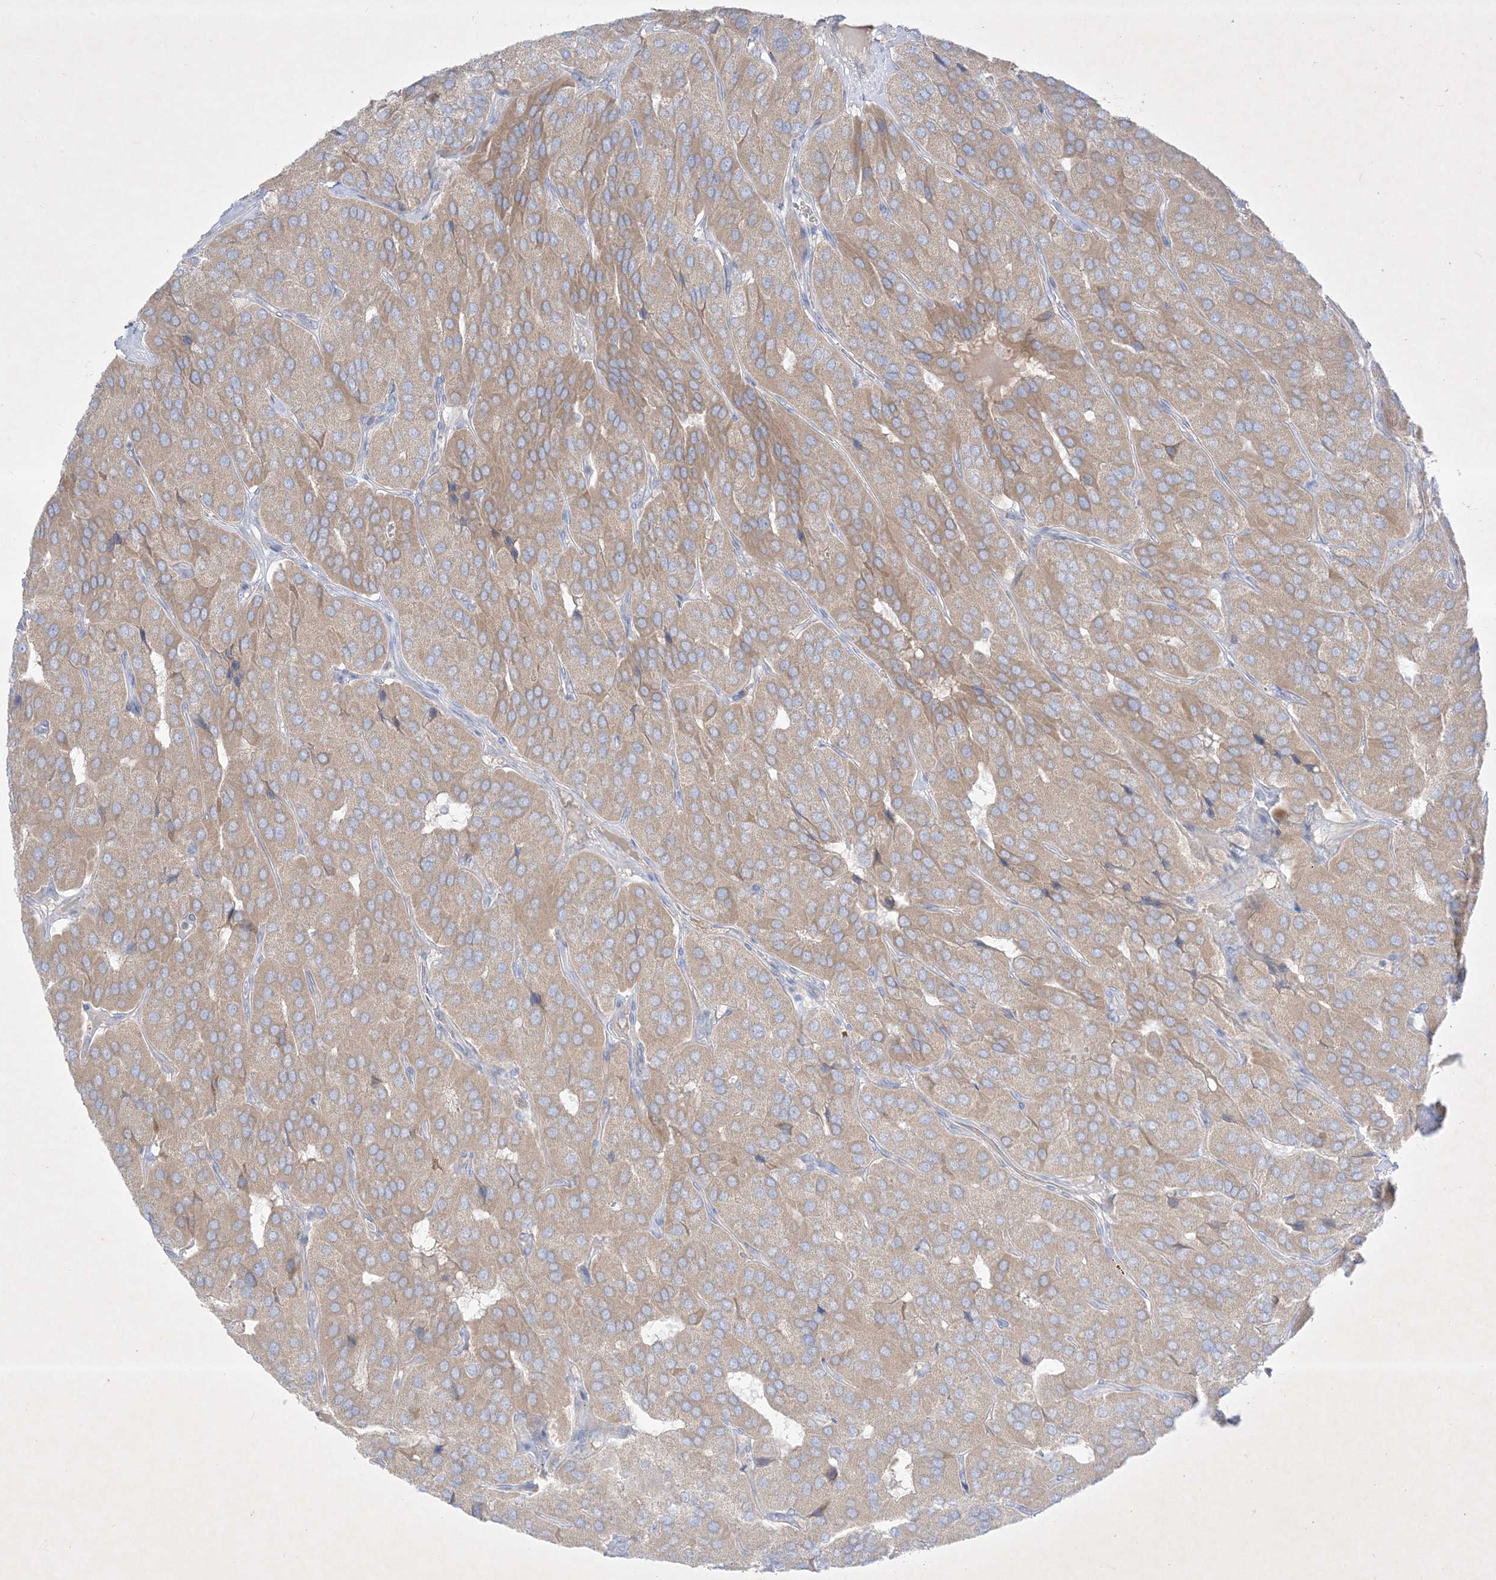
{"staining": {"intensity": "weak", "quantity": ">75%", "location": "cytoplasmic/membranous"}, "tissue": "parathyroid gland", "cell_type": "Glandular cells", "image_type": "normal", "snomed": [{"axis": "morphology", "description": "Normal tissue, NOS"}, {"axis": "morphology", "description": "Adenoma, NOS"}, {"axis": "topography", "description": "Parathyroid gland"}], "caption": "A low amount of weak cytoplasmic/membranous positivity is appreciated in about >75% of glandular cells in benign parathyroid gland.", "gene": "PLEKHA3", "patient": {"sex": "female", "age": 86}}